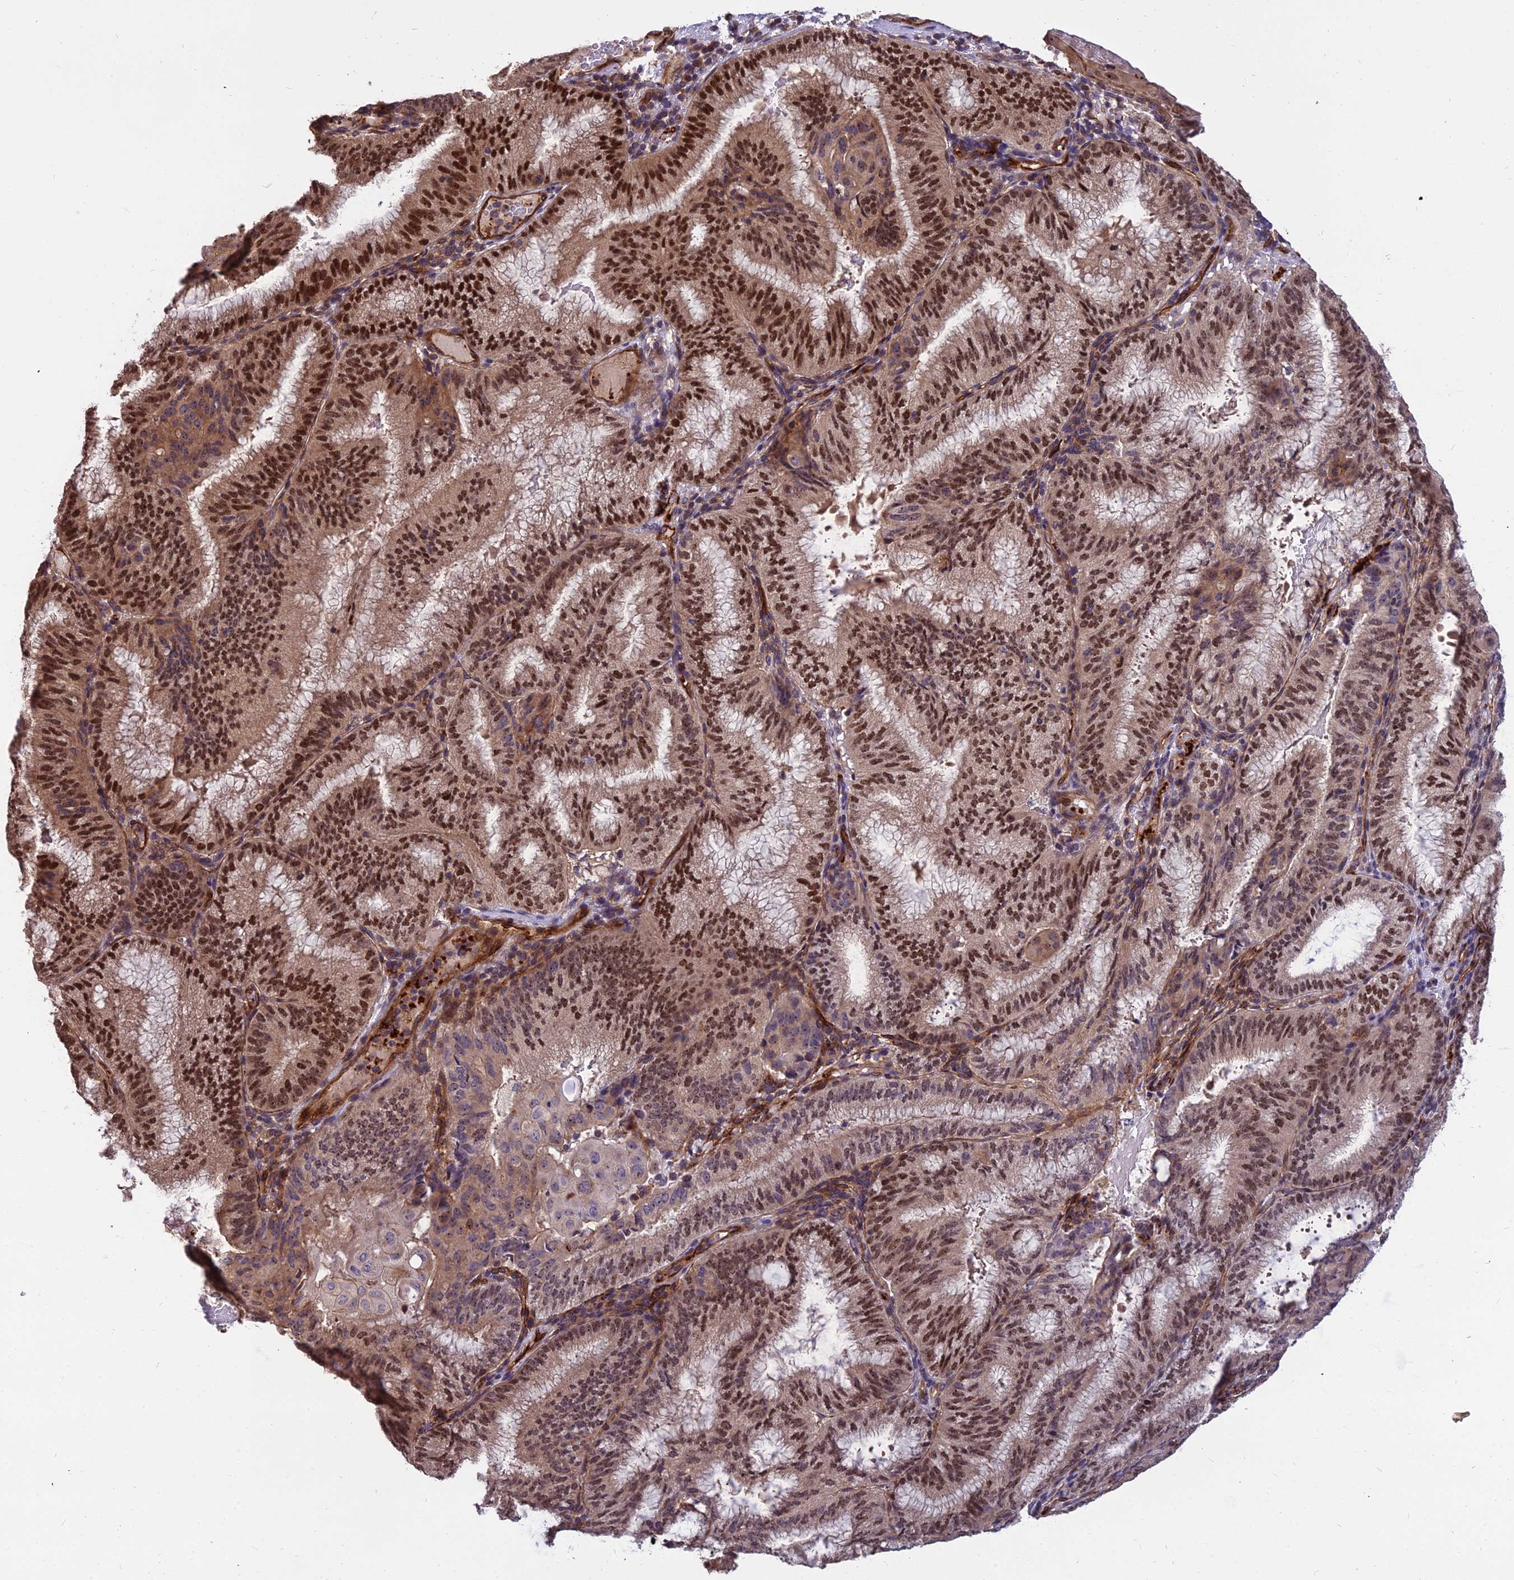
{"staining": {"intensity": "strong", "quantity": ">75%", "location": "cytoplasmic/membranous,nuclear"}, "tissue": "endometrial cancer", "cell_type": "Tumor cells", "image_type": "cancer", "snomed": [{"axis": "morphology", "description": "Adenocarcinoma, NOS"}, {"axis": "topography", "description": "Endometrium"}], "caption": "A brown stain highlights strong cytoplasmic/membranous and nuclear positivity of a protein in human endometrial adenocarcinoma tumor cells.", "gene": "TCEA3", "patient": {"sex": "female", "age": 49}}